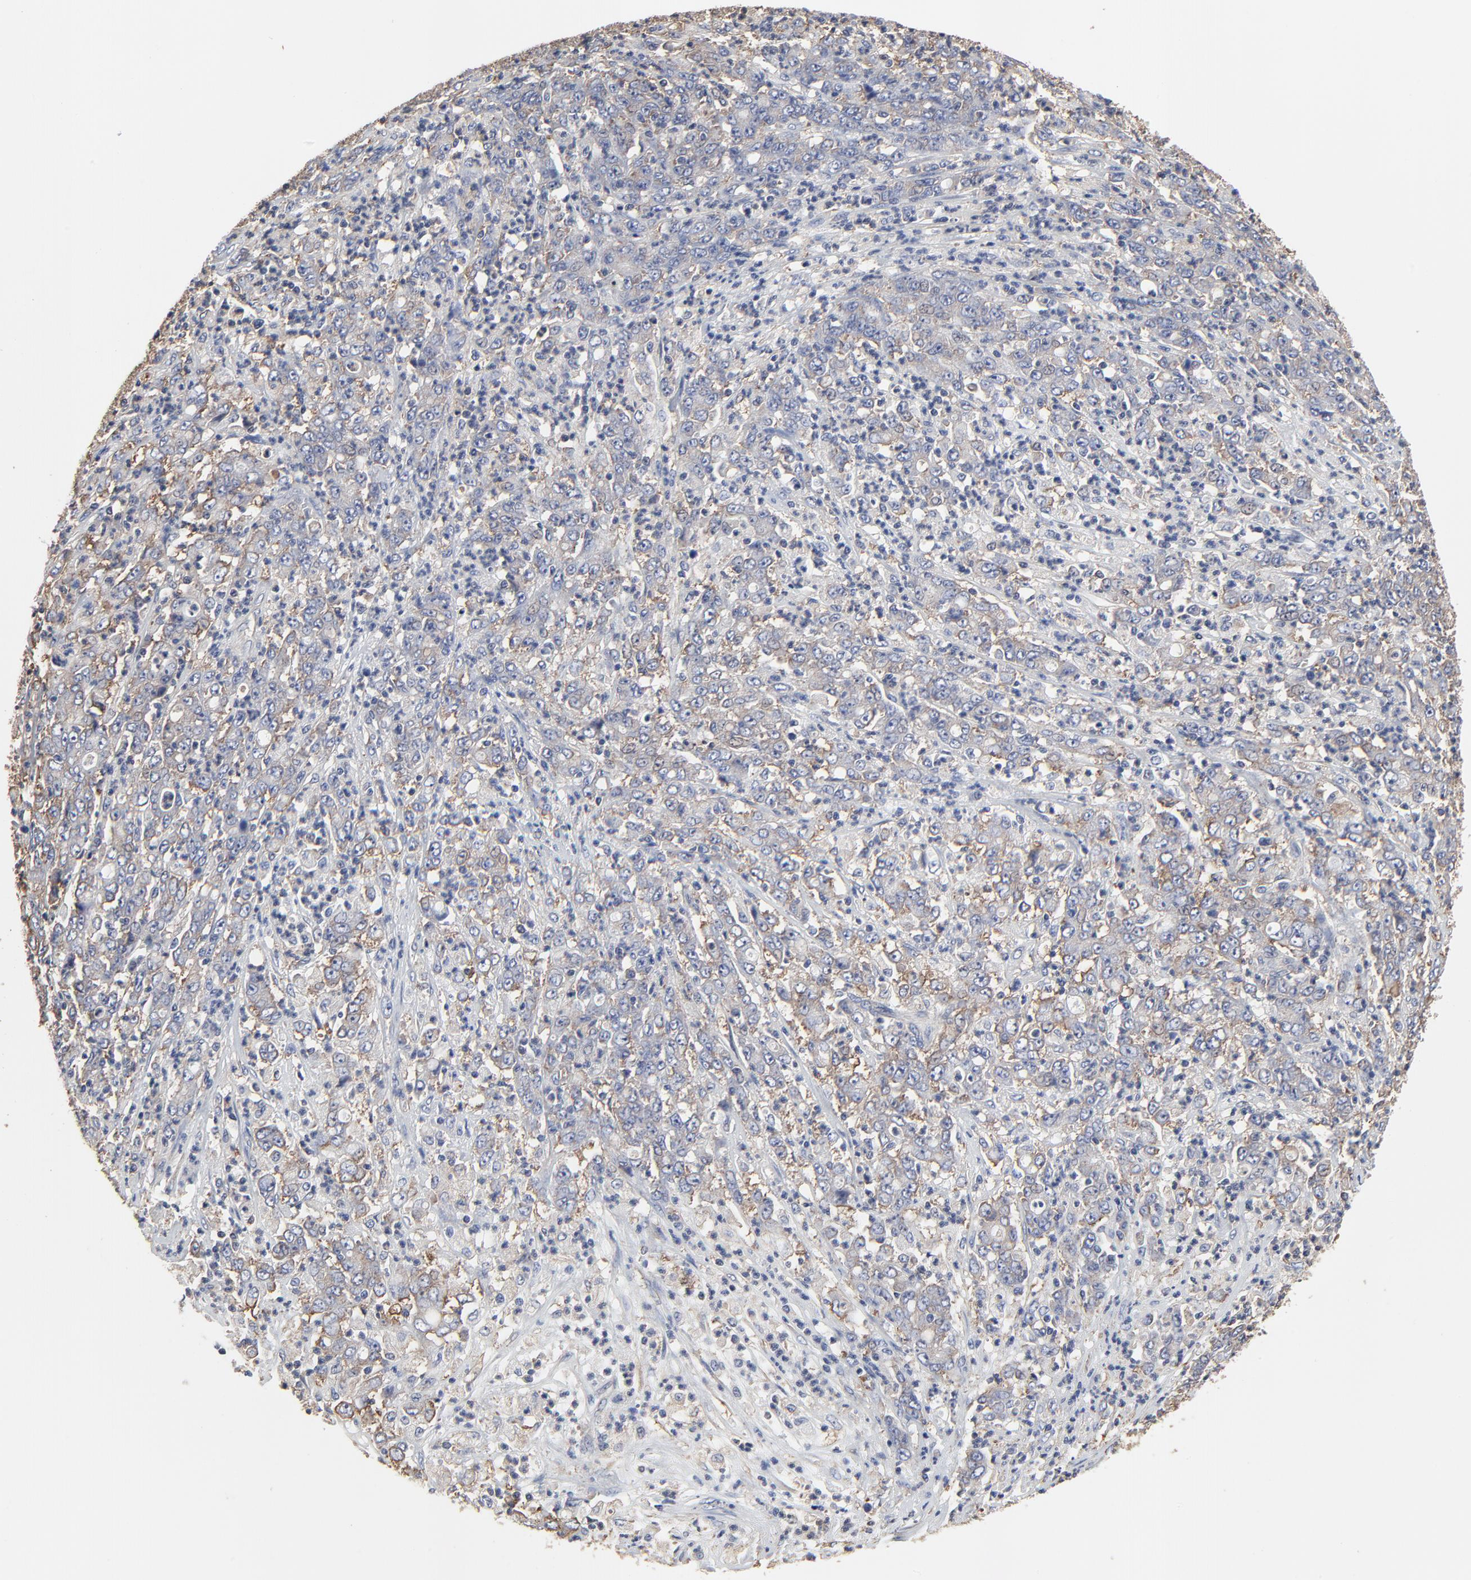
{"staining": {"intensity": "weak", "quantity": ">75%", "location": "cytoplasmic/membranous"}, "tissue": "stomach cancer", "cell_type": "Tumor cells", "image_type": "cancer", "snomed": [{"axis": "morphology", "description": "Adenocarcinoma, NOS"}, {"axis": "topography", "description": "Stomach, lower"}], "caption": "Protein analysis of stomach adenocarcinoma tissue reveals weak cytoplasmic/membranous positivity in about >75% of tumor cells.", "gene": "NXF3", "patient": {"sex": "female", "age": 71}}